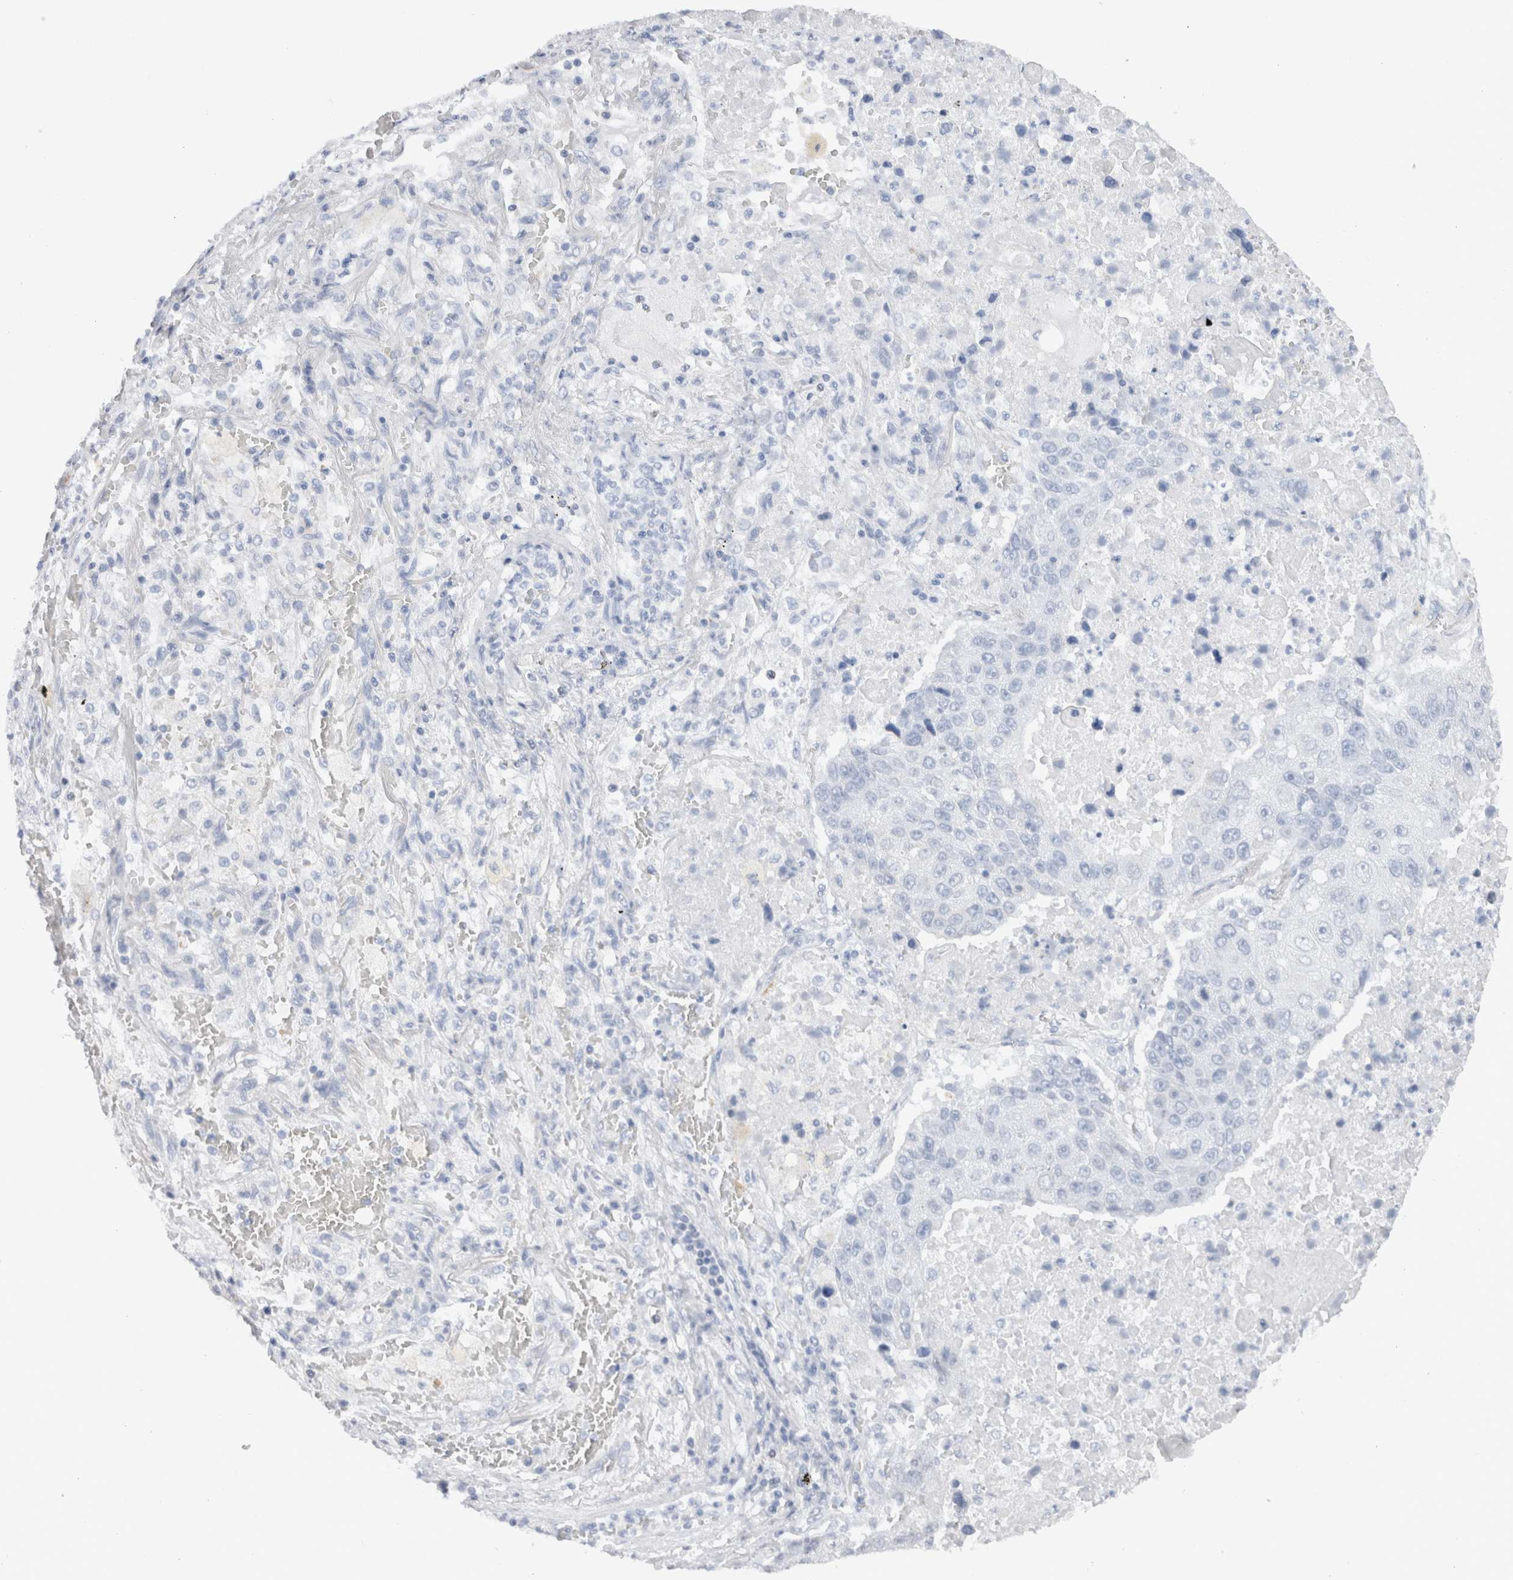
{"staining": {"intensity": "negative", "quantity": "none", "location": "none"}, "tissue": "lung cancer", "cell_type": "Tumor cells", "image_type": "cancer", "snomed": [{"axis": "morphology", "description": "Squamous cell carcinoma, NOS"}, {"axis": "topography", "description": "Lung"}], "caption": "High magnification brightfield microscopy of squamous cell carcinoma (lung) stained with DAB (3,3'-diaminobenzidine) (brown) and counterstained with hematoxylin (blue): tumor cells show no significant positivity. Brightfield microscopy of IHC stained with DAB (brown) and hematoxylin (blue), captured at high magnification.", "gene": "C9orf50", "patient": {"sex": "male", "age": 61}}